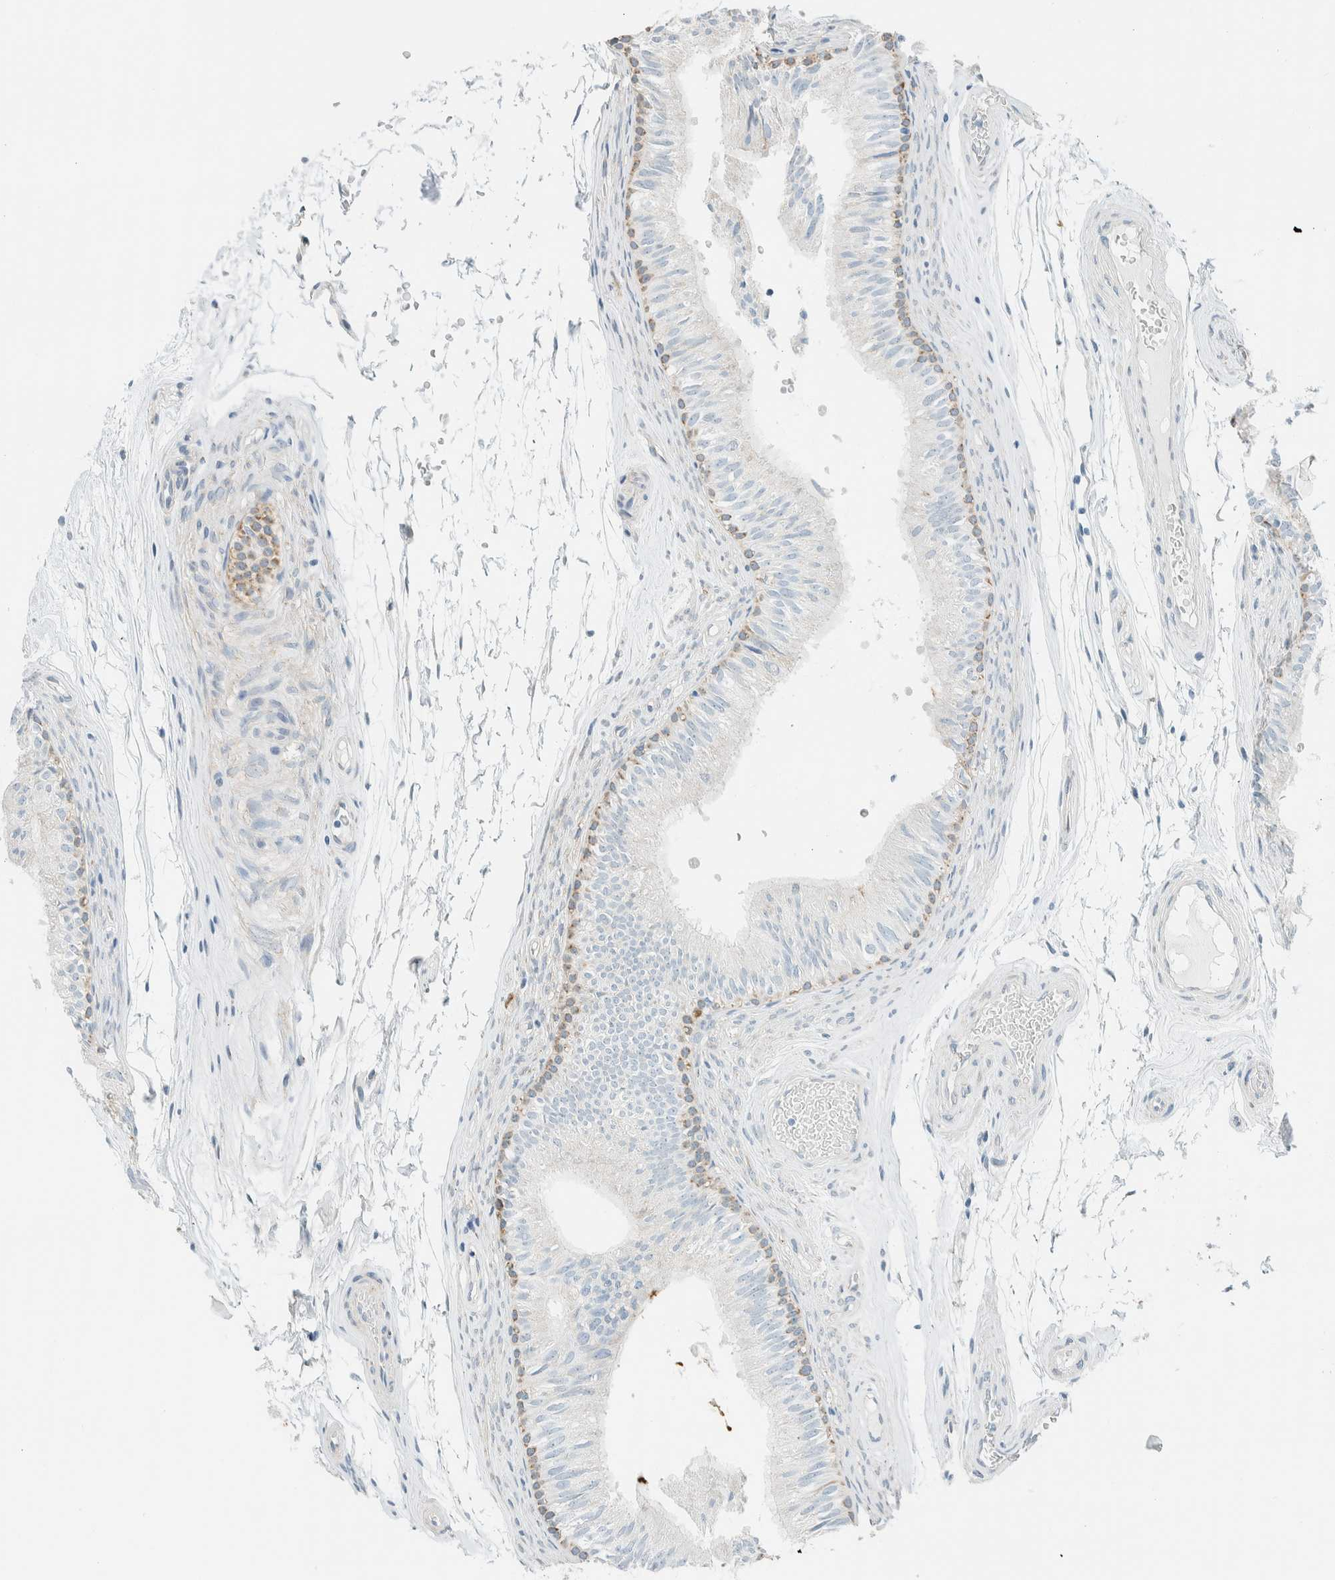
{"staining": {"intensity": "moderate", "quantity": "<25%", "location": "cytoplasmic/membranous"}, "tissue": "epididymis", "cell_type": "Glandular cells", "image_type": "normal", "snomed": [{"axis": "morphology", "description": "Normal tissue, NOS"}, {"axis": "topography", "description": "Epididymis"}], "caption": "Immunohistochemical staining of normal epididymis exhibits moderate cytoplasmic/membranous protein staining in approximately <25% of glandular cells.", "gene": "ALDH7A1", "patient": {"sex": "male", "age": 36}}